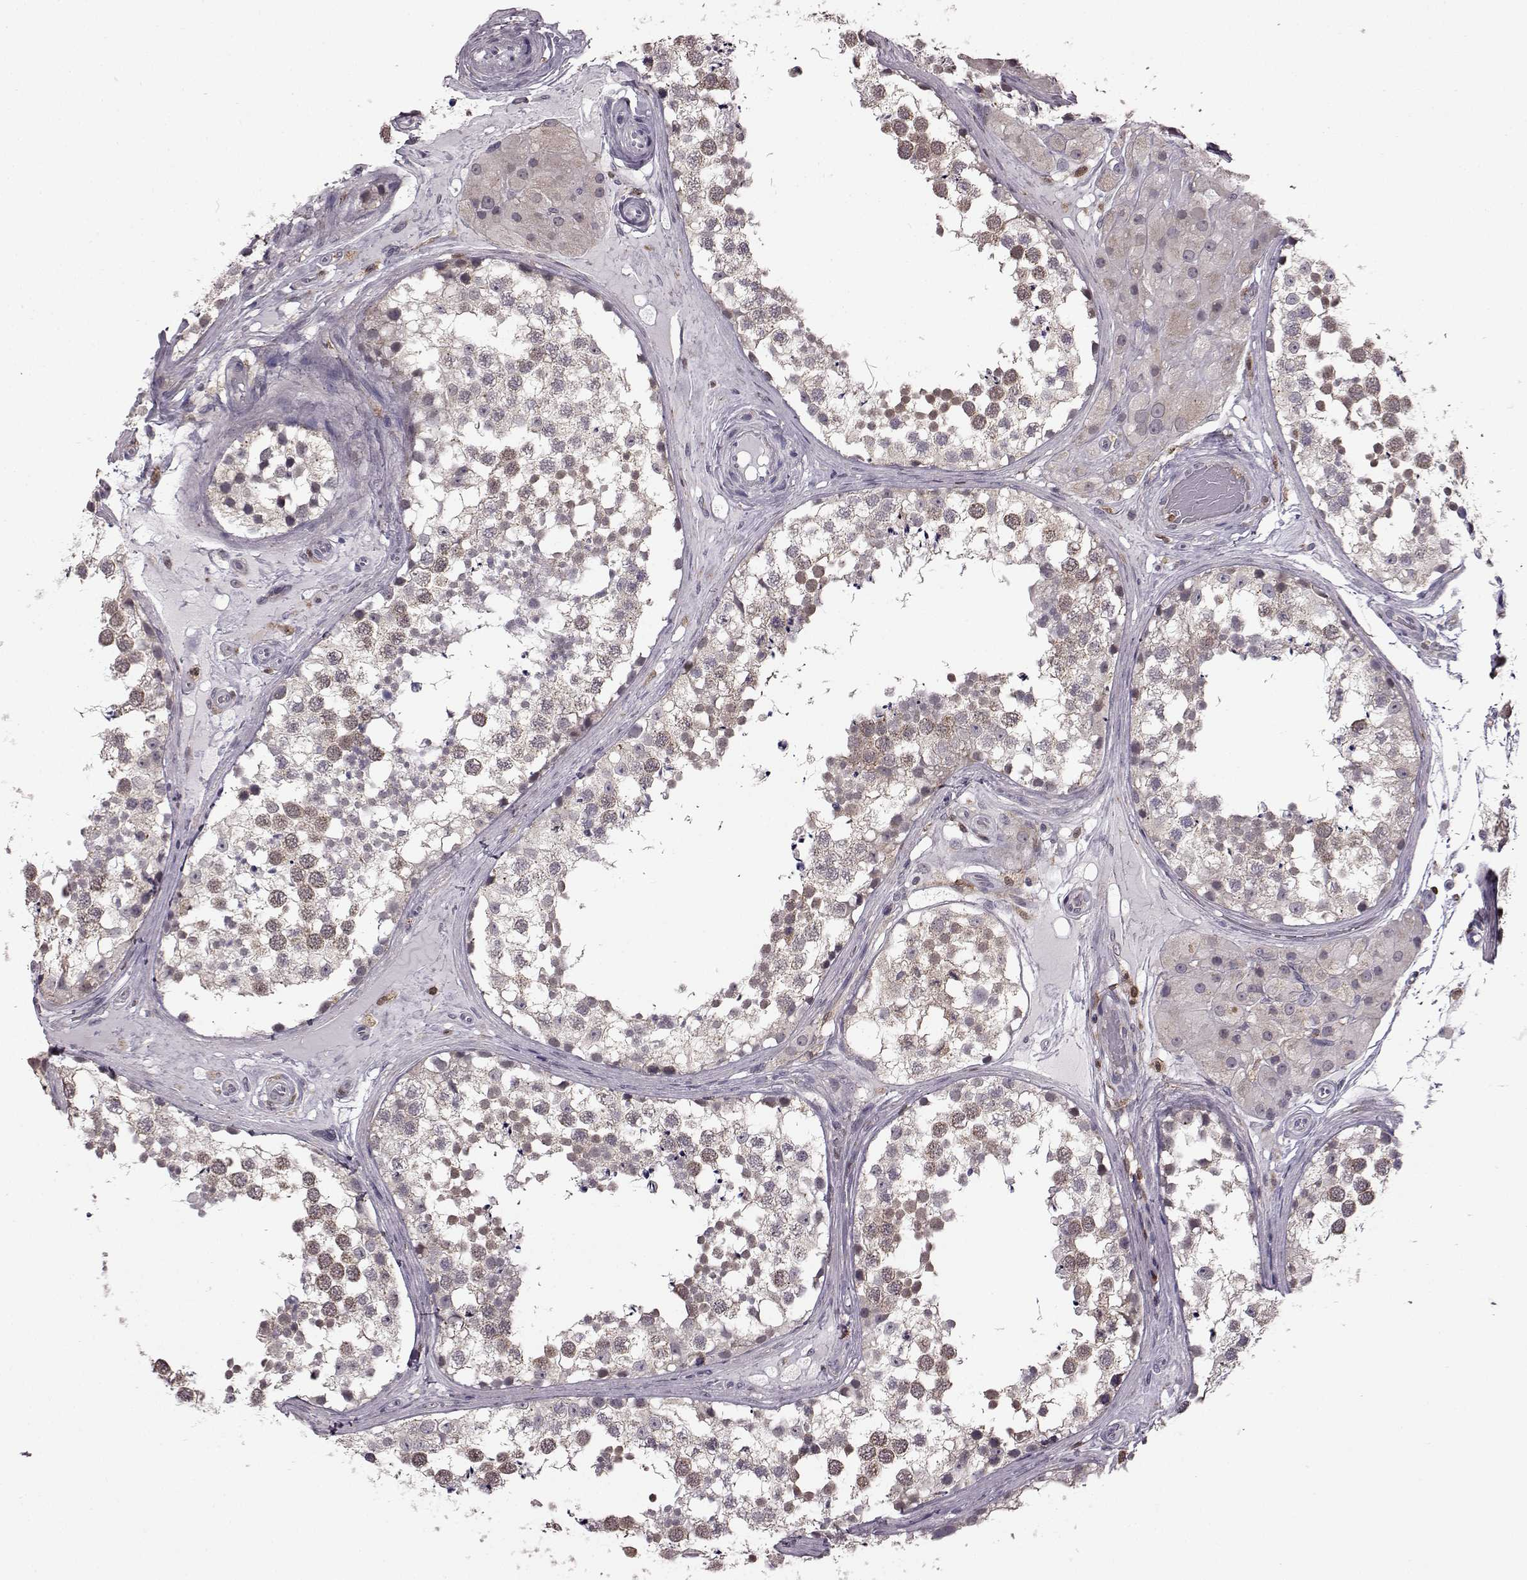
{"staining": {"intensity": "negative", "quantity": "none", "location": "none"}, "tissue": "testis", "cell_type": "Cells in seminiferous ducts", "image_type": "normal", "snomed": [{"axis": "morphology", "description": "Normal tissue, NOS"}, {"axis": "morphology", "description": "Seminoma, NOS"}, {"axis": "topography", "description": "Testis"}], "caption": "Immunohistochemical staining of benign testis displays no significant staining in cells in seminiferous ducts.", "gene": "DOK2", "patient": {"sex": "male", "age": 65}}